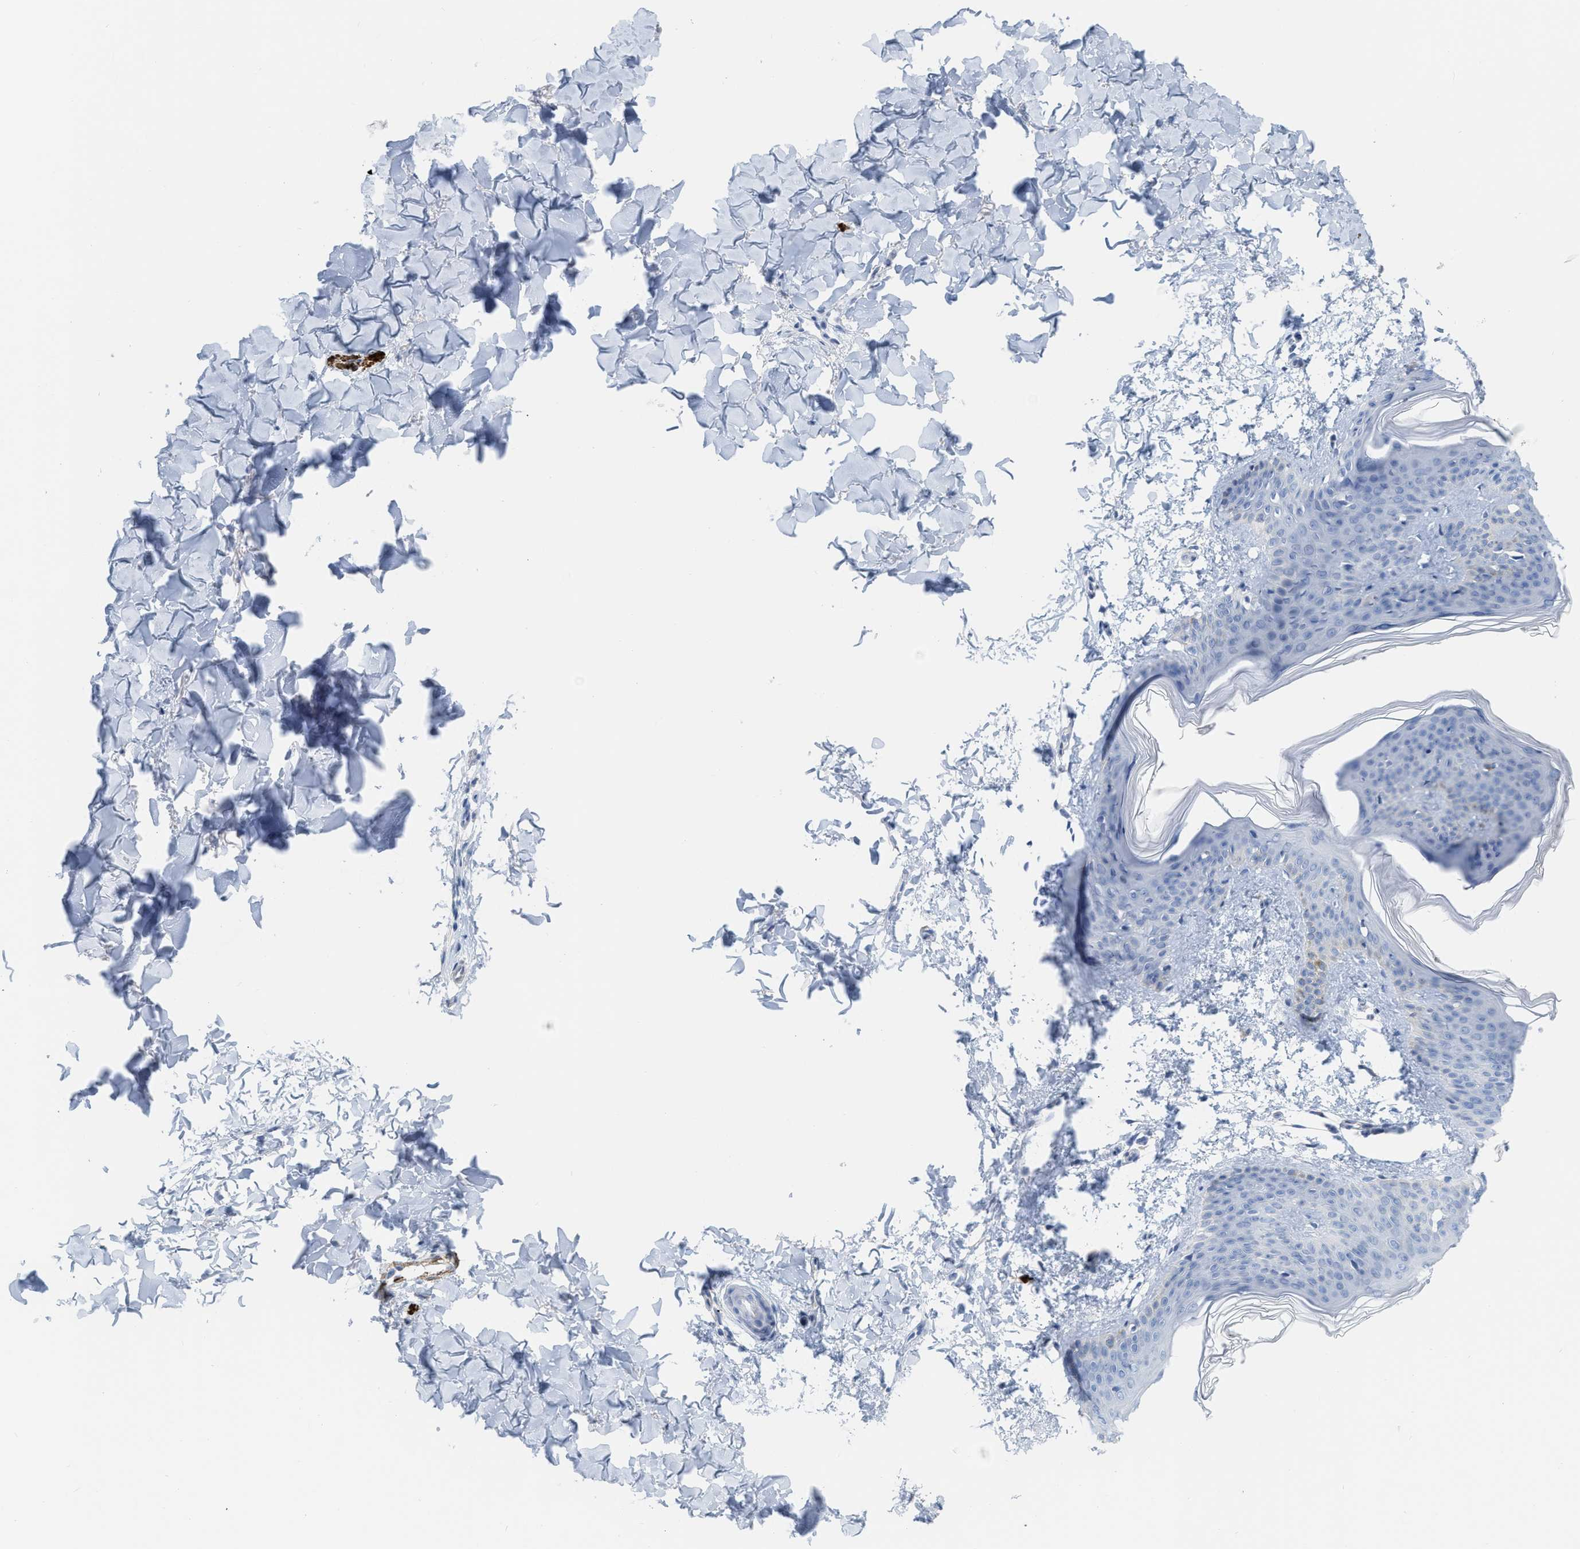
{"staining": {"intensity": "negative", "quantity": "none", "location": "none"}, "tissue": "skin", "cell_type": "Fibroblasts", "image_type": "normal", "snomed": [{"axis": "morphology", "description": "Normal tissue, NOS"}, {"axis": "topography", "description": "Skin"}], "caption": "Human skin stained for a protein using IHC displays no expression in fibroblasts.", "gene": "TAGLN", "patient": {"sex": "female", "age": 17}}